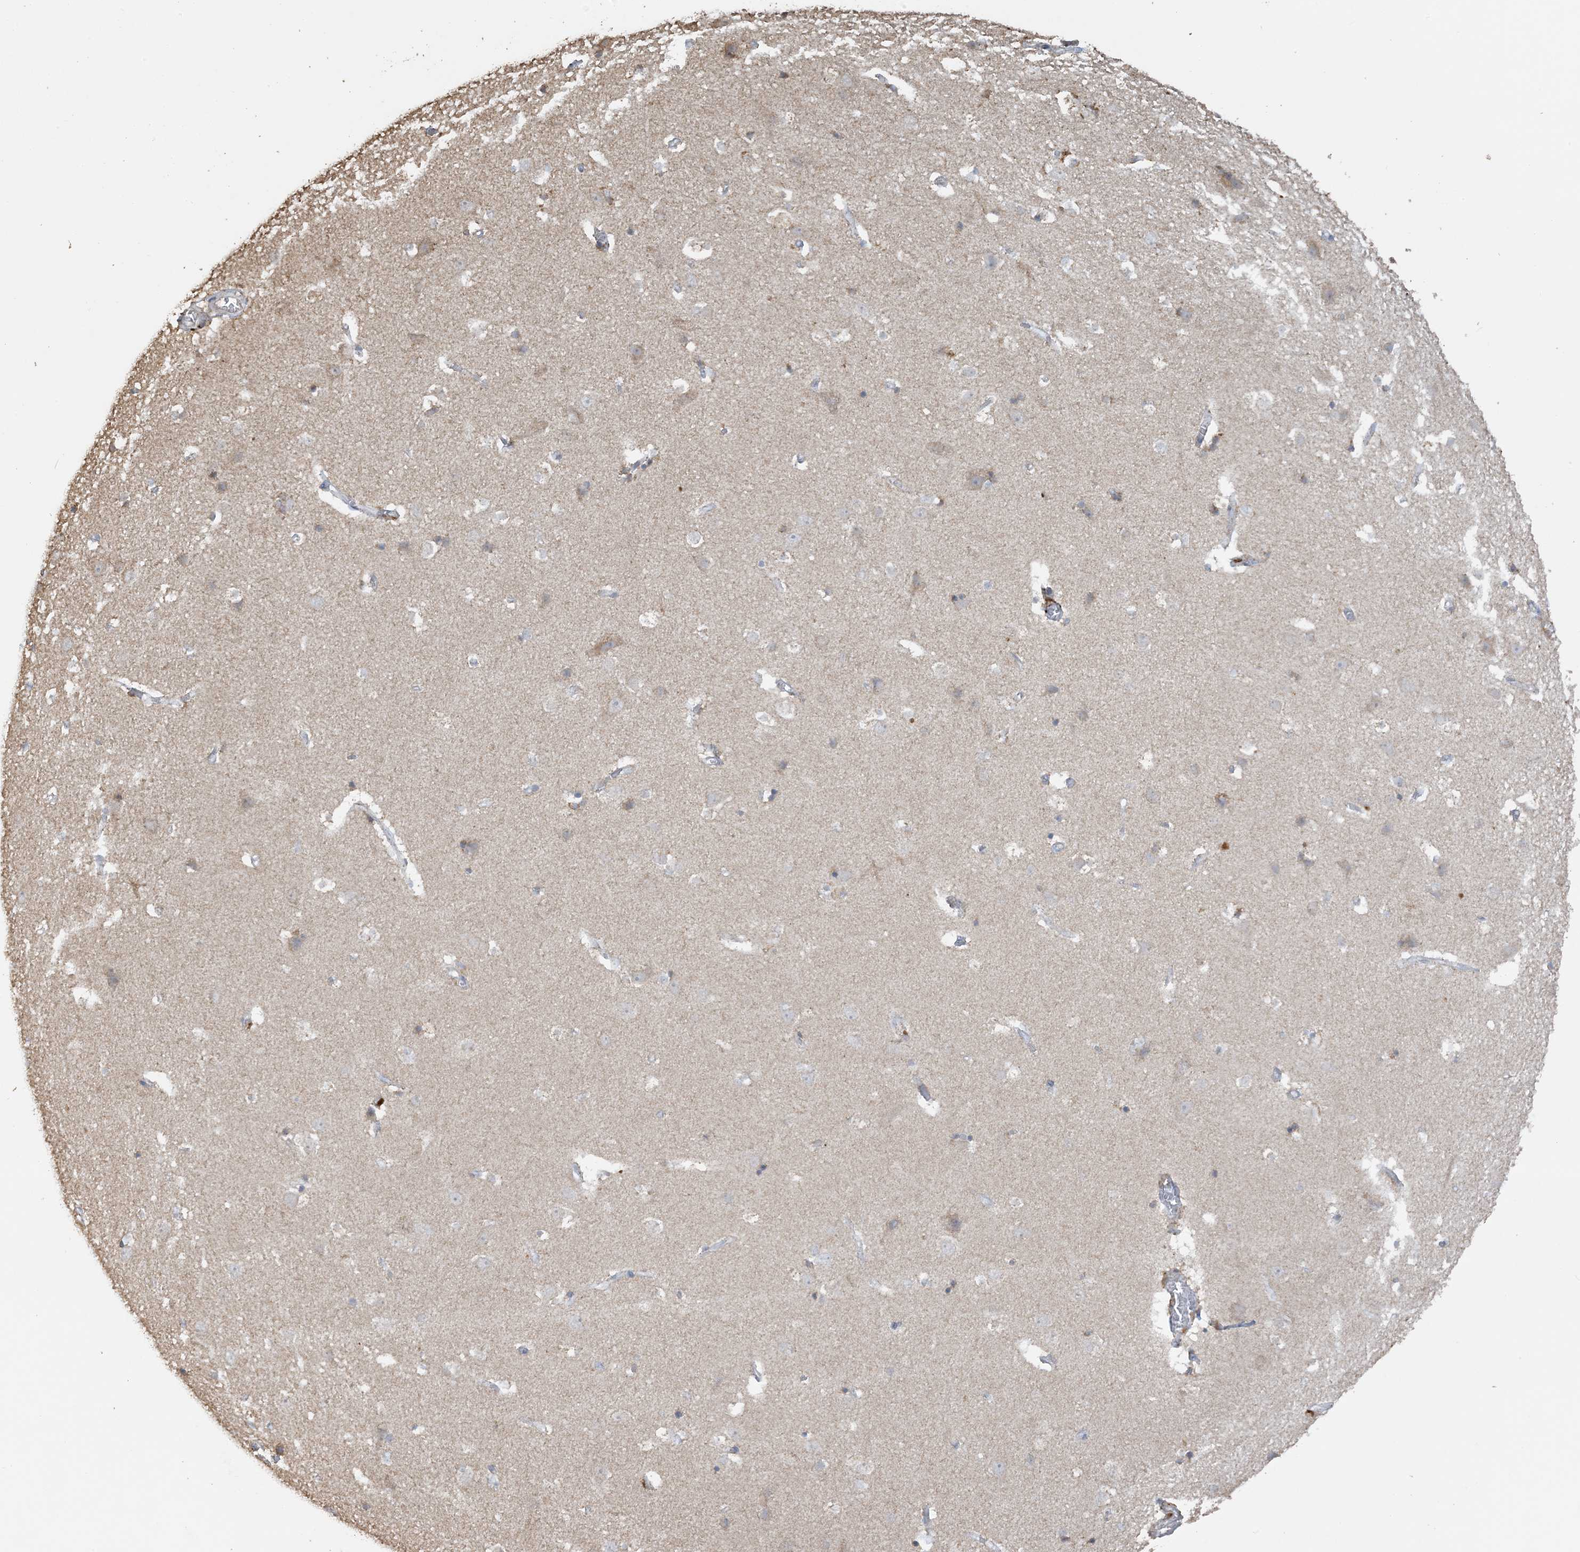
{"staining": {"intensity": "weak", "quantity": "<25%", "location": "cytoplasmic/membranous"}, "tissue": "cerebral cortex", "cell_type": "Endothelial cells", "image_type": "normal", "snomed": [{"axis": "morphology", "description": "Normal tissue, NOS"}, {"axis": "topography", "description": "Cerebral cortex"}], "caption": "The image displays no staining of endothelial cells in unremarkable cerebral cortex. (Immunohistochemistry (ihc), brightfield microscopy, high magnification).", "gene": "AGA", "patient": {"sex": "male", "age": 54}}